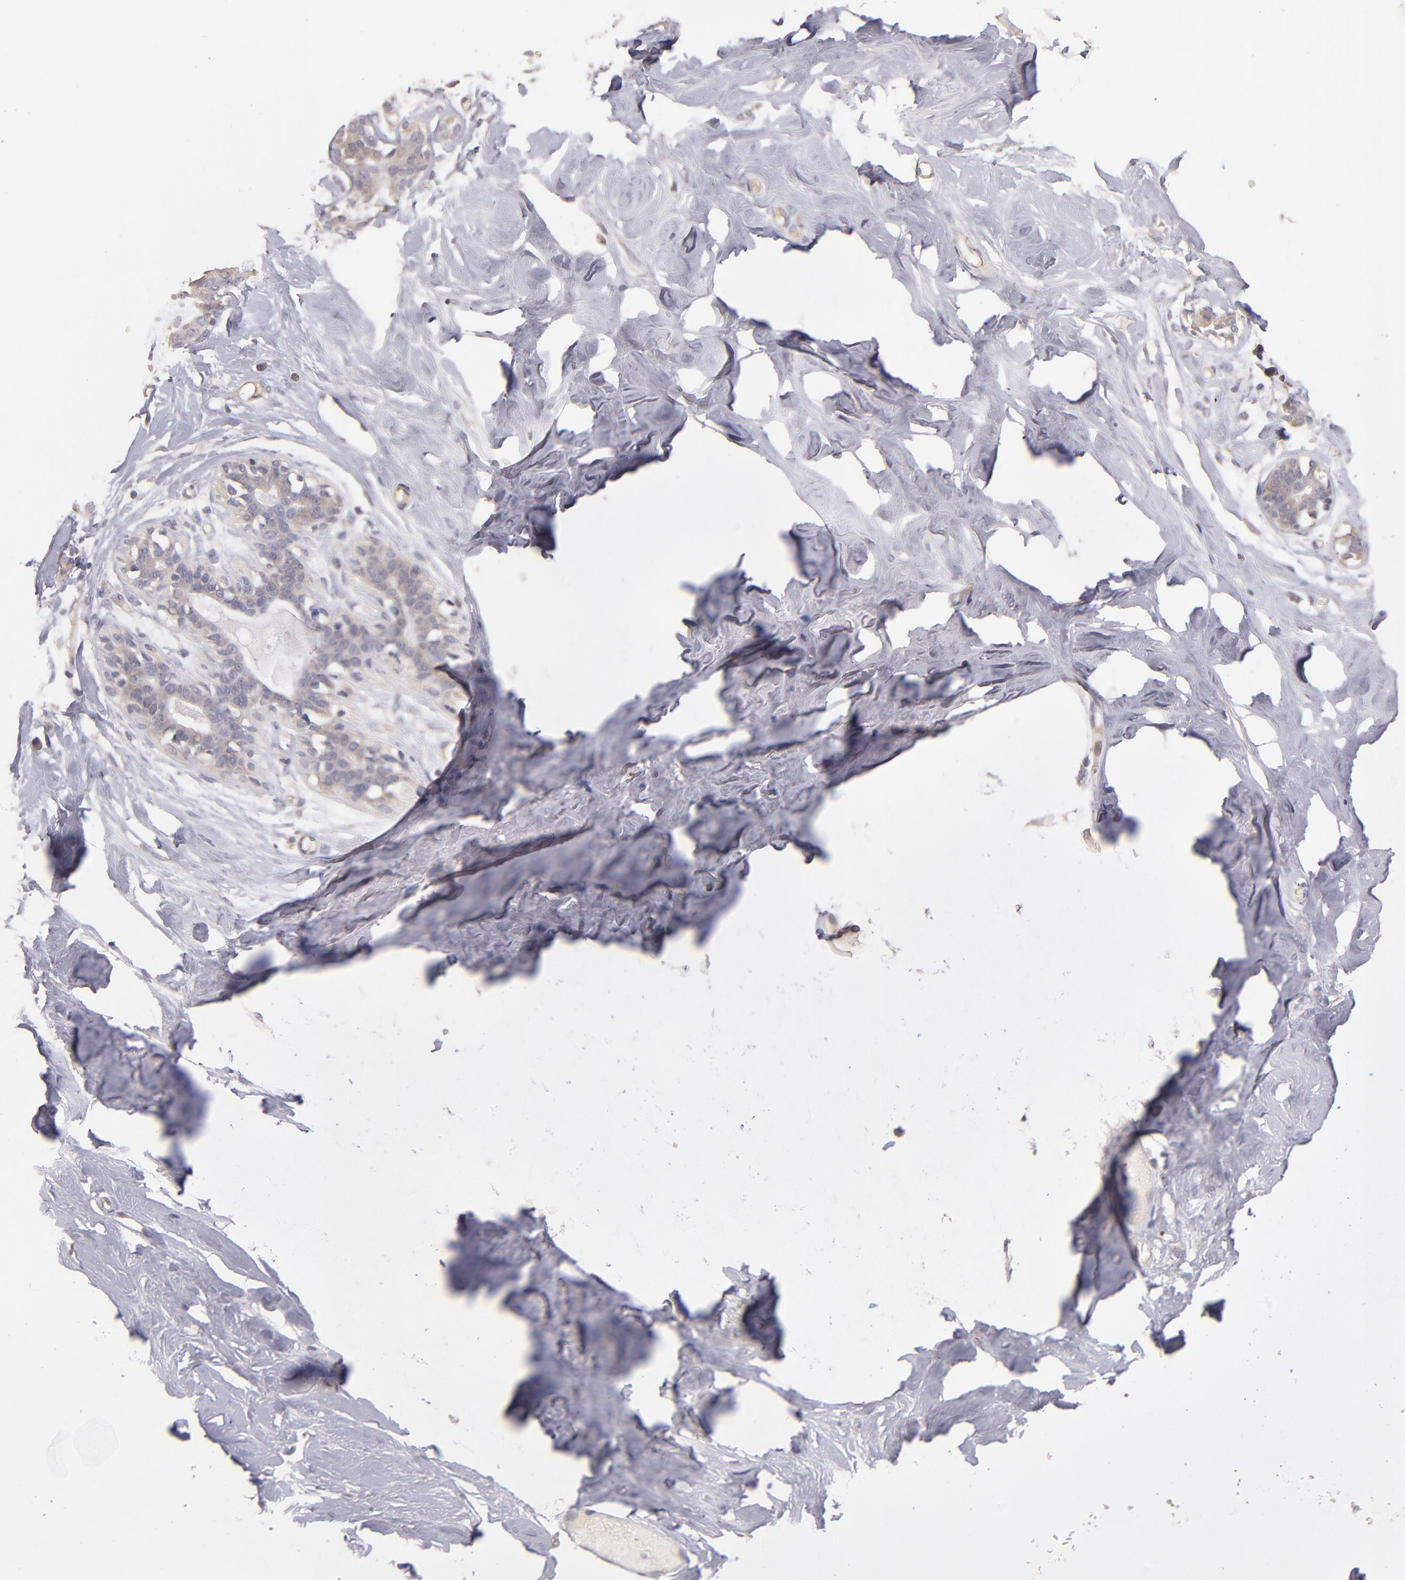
{"staining": {"intensity": "negative", "quantity": "none", "location": "none"}, "tissue": "breast", "cell_type": "Adipocytes", "image_type": "normal", "snomed": [{"axis": "morphology", "description": "Normal tissue, NOS"}, {"axis": "topography", "description": "Breast"}, {"axis": "topography", "description": "Soft tissue"}], "caption": "The image exhibits no staining of adipocytes in normal breast. Nuclei are stained in blue.", "gene": "GNAZ", "patient": {"sex": "female", "age": 25}}